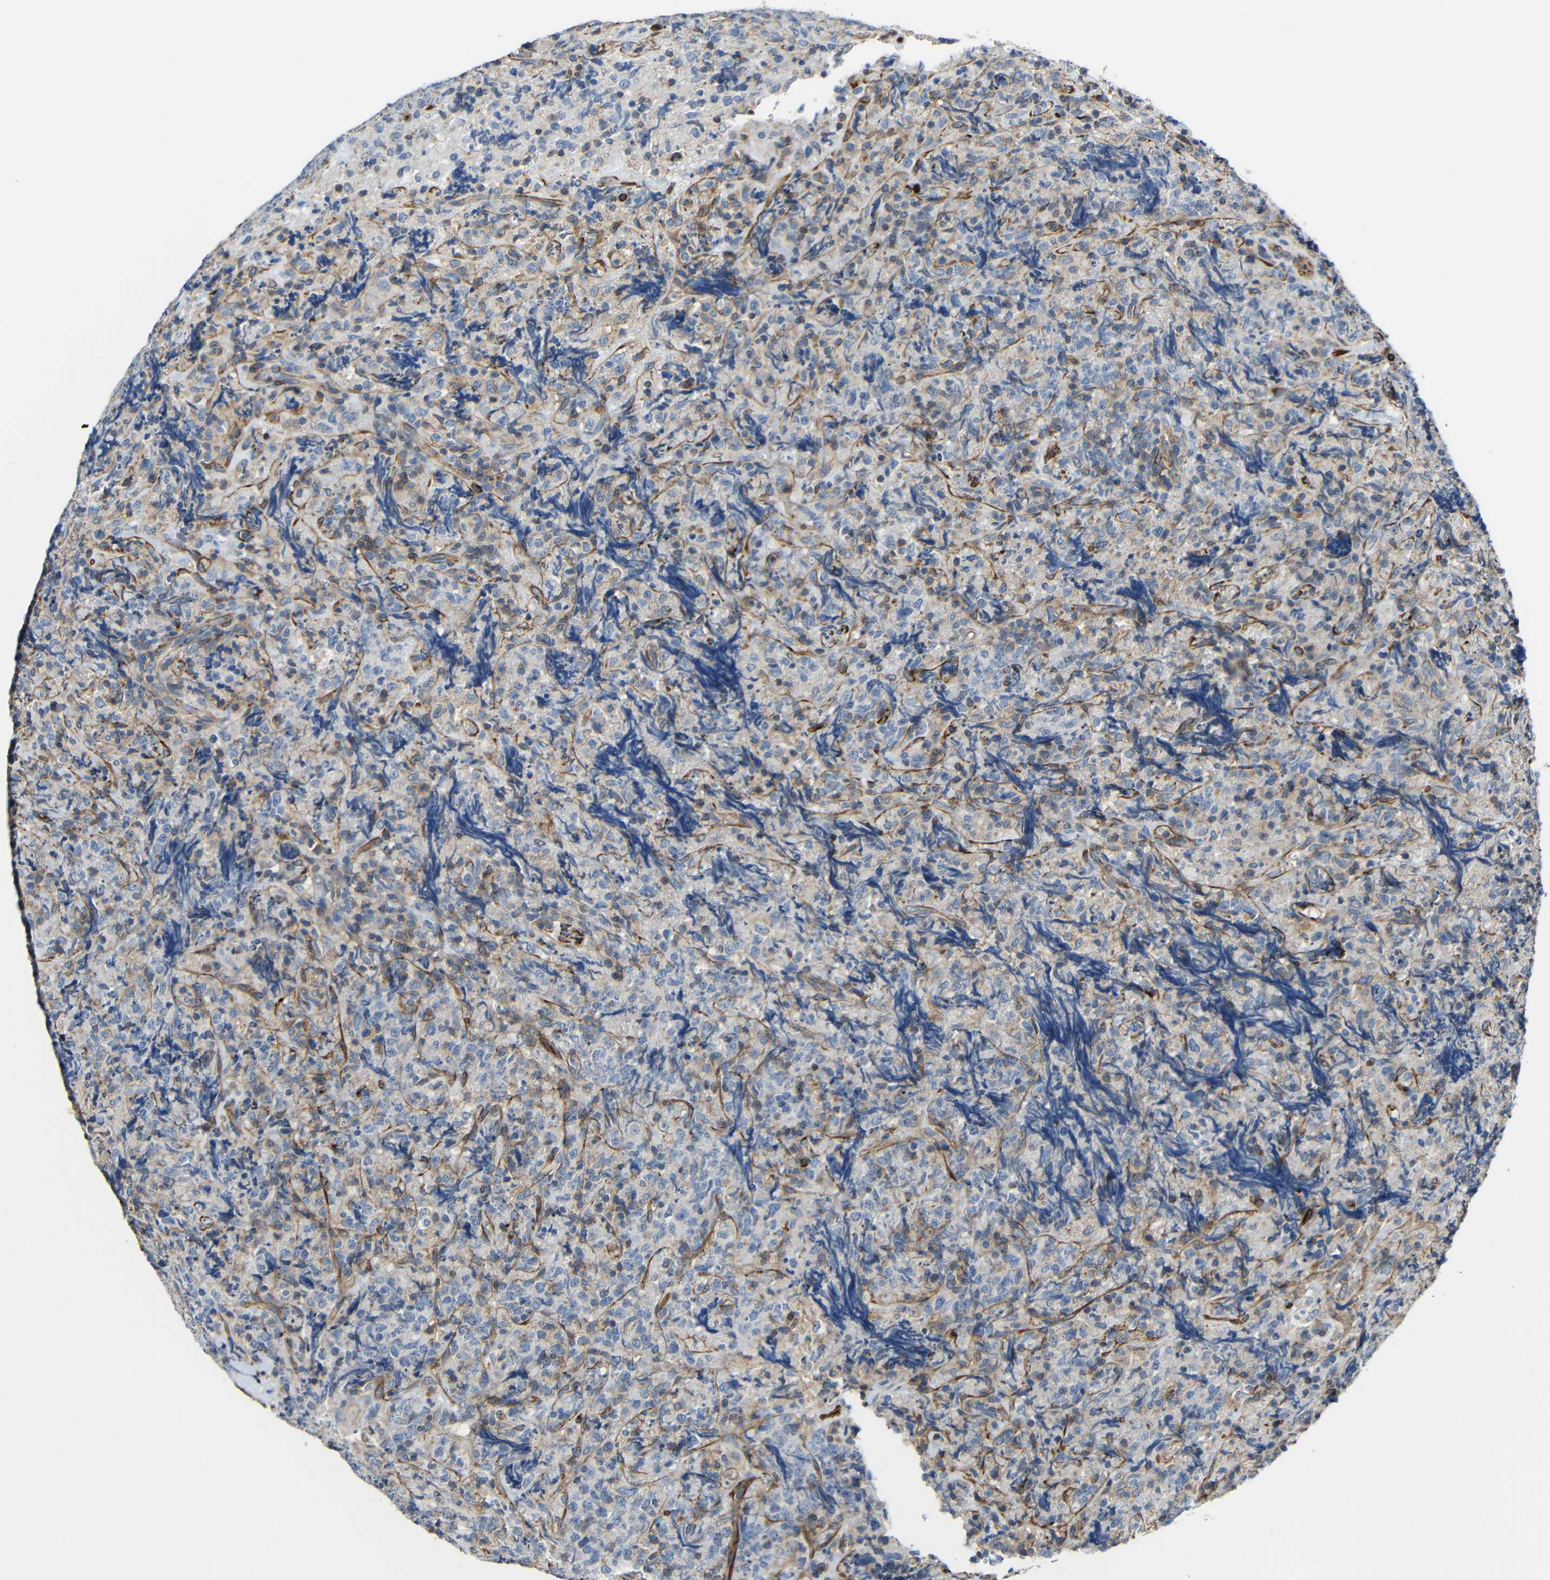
{"staining": {"intensity": "weak", "quantity": "<25%", "location": "cytoplasmic/membranous"}, "tissue": "lymphoma", "cell_type": "Tumor cells", "image_type": "cancer", "snomed": [{"axis": "morphology", "description": "Malignant lymphoma, non-Hodgkin's type, High grade"}, {"axis": "topography", "description": "Tonsil"}], "caption": "This is an immunohistochemistry (IHC) image of high-grade malignant lymphoma, non-Hodgkin's type. There is no expression in tumor cells.", "gene": "IGSF10", "patient": {"sex": "female", "age": 36}}